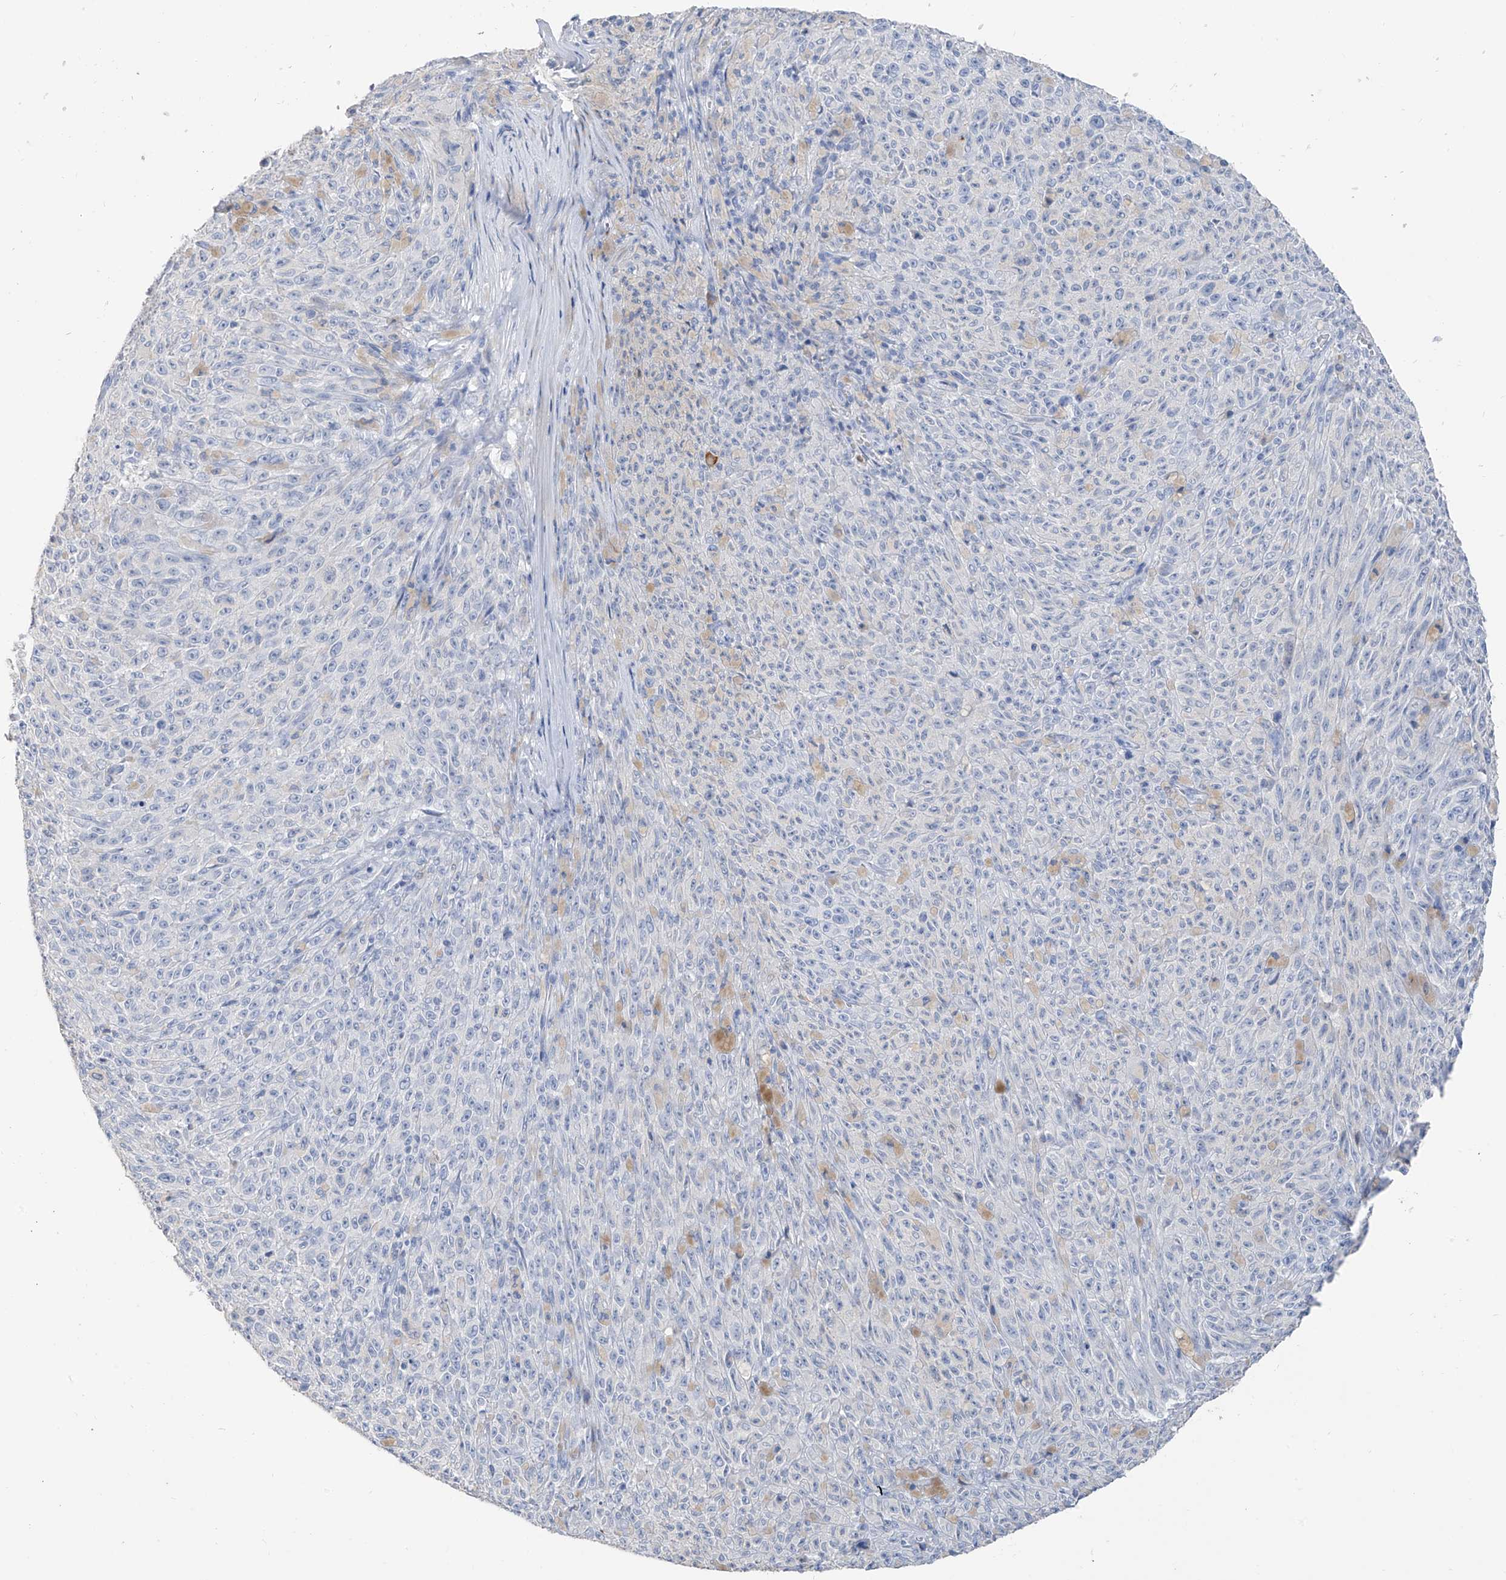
{"staining": {"intensity": "negative", "quantity": "none", "location": "none"}, "tissue": "melanoma", "cell_type": "Tumor cells", "image_type": "cancer", "snomed": [{"axis": "morphology", "description": "Malignant melanoma, NOS"}, {"axis": "topography", "description": "Skin"}], "caption": "IHC micrograph of melanoma stained for a protein (brown), which exhibits no positivity in tumor cells.", "gene": "PAFAH1B3", "patient": {"sex": "female", "age": 82}}